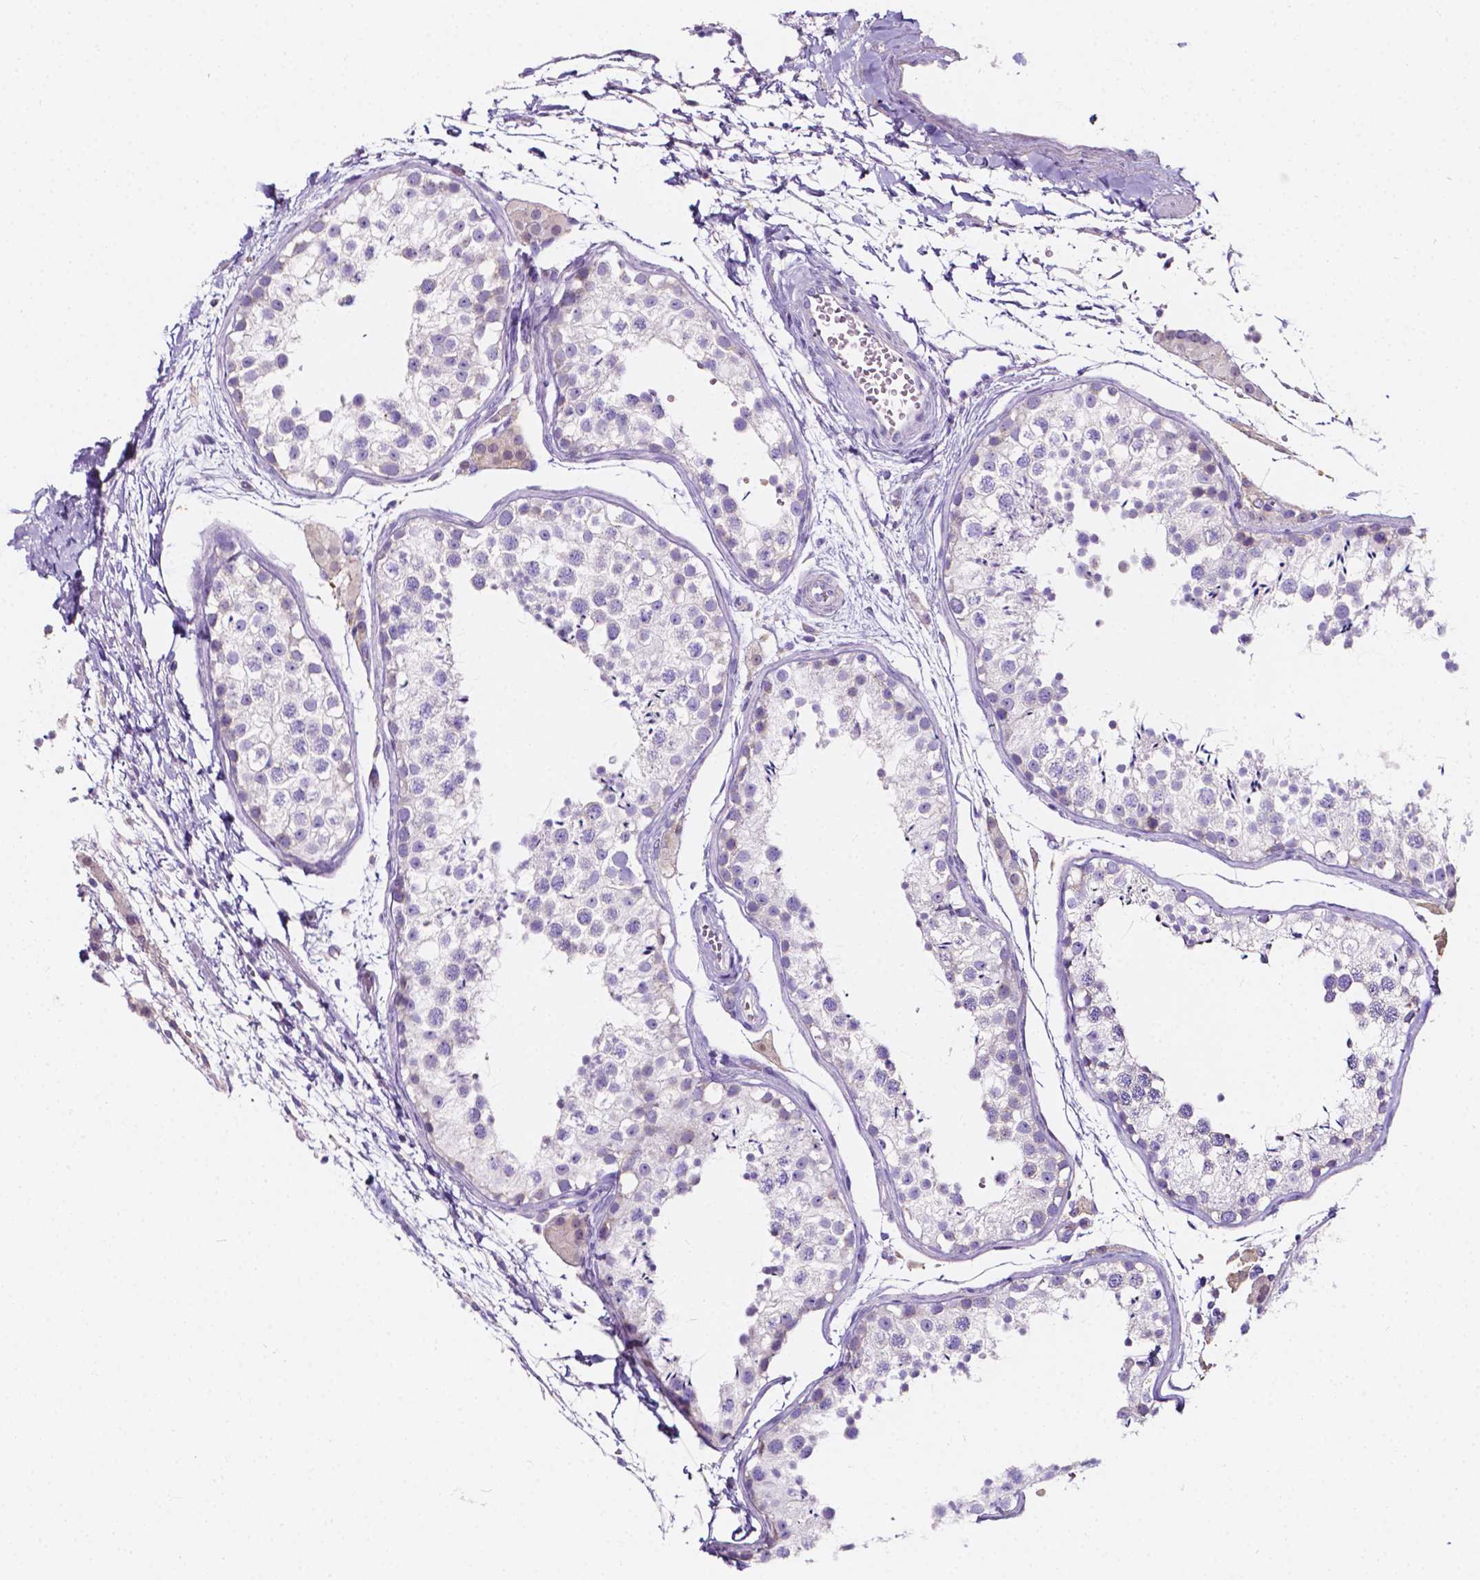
{"staining": {"intensity": "negative", "quantity": "none", "location": "none"}, "tissue": "testis", "cell_type": "Cells in seminiferous ducts", "image_type": "normal", "snomed": [{"axis": "morphology", "description": "Normal tissue, NOS"}, {"axis": "topography", "description": "Testis"}], "caption": "High magnification brightfield microscopy of benign testis stained with DAB (brown) and counterstained with hematoxylin (blue): cells in seminiferous ducts show no significant expression.", "gene": "CLSTN2", "patient": {"sex": "male", "age": 29}}